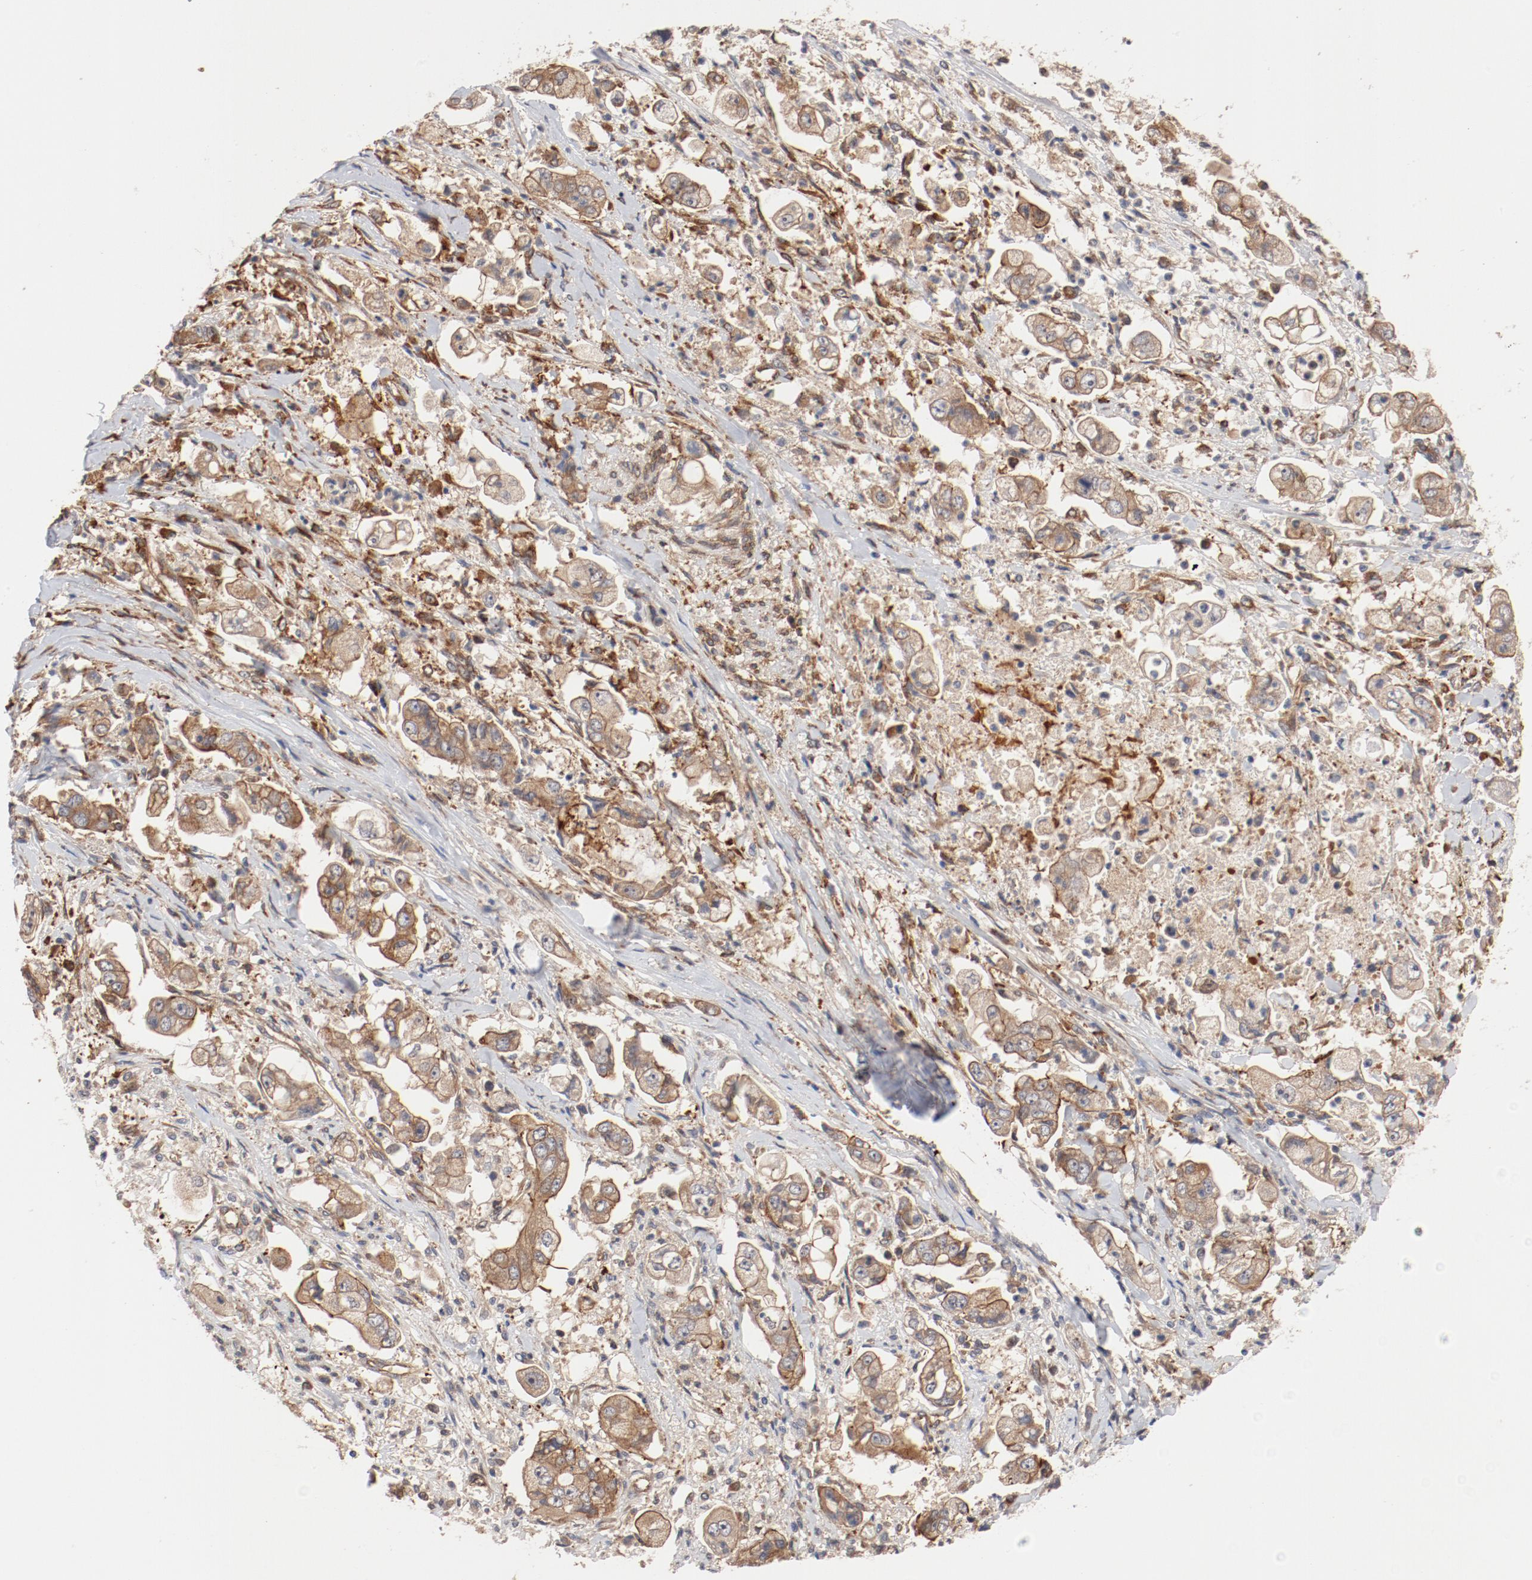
{"staining": {"intensity": "moderate", "quantity": ">75%", "location": "cytoplasmic/membranous"}, "tissue": "stomach cancer", "cell_type": "Tumor cells", "image_type": "cancer", "snomed": [{"axis": "morphology", "description": "Adenocarcinoma, NOS"}, {"axis": "topography", "description": "Stomach"}], "caption": "About >75% of tumor cells in human adenocarcinoma (stomach) display moderate cytoplasmic/membranous protein staining as visualized by brown immunohistochemical staining.", "gene": "PITPNM2", "patient": {"sex": "male", "age": 62}}